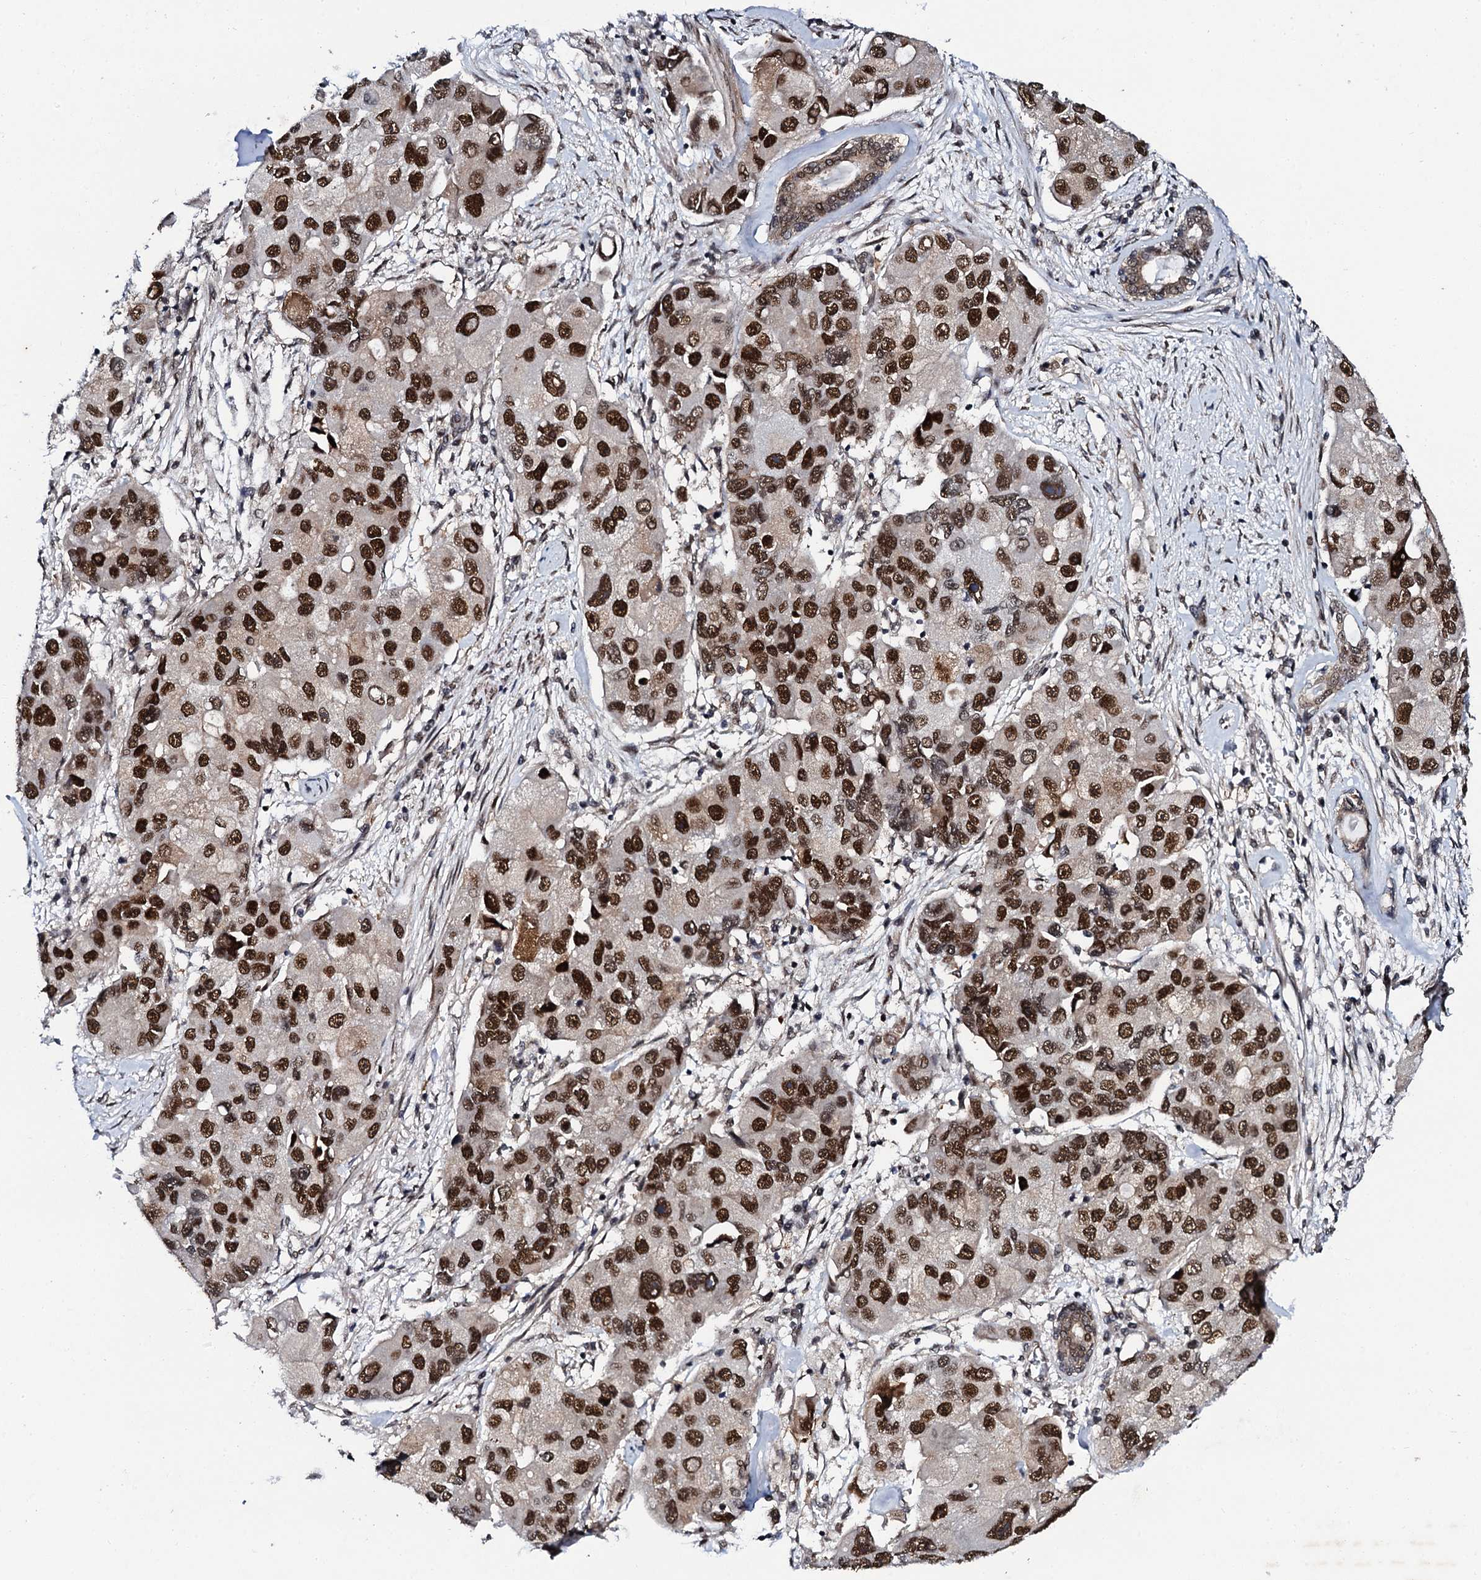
{"staining": {"intensity": "strong", "quantity": ">75%", "location": "nuclear"}, "tissue": "lung cancer", "cell_type": "Tumor cells", "image_type": "cancer", "snomed": [{"axis": "morphology", "description": "Adenocarcinoma, NOS"}, {"axis": "topography", "description": "Lung"}], "caption": "This photomicrograph demonstrates immunohistochemistry (IHC) staining of lung cancer, with high strong nuclear positivity in about >75% of tumor cells.", "gene": "CSTF3", "patient": {"sex": "female", "age": 54}}